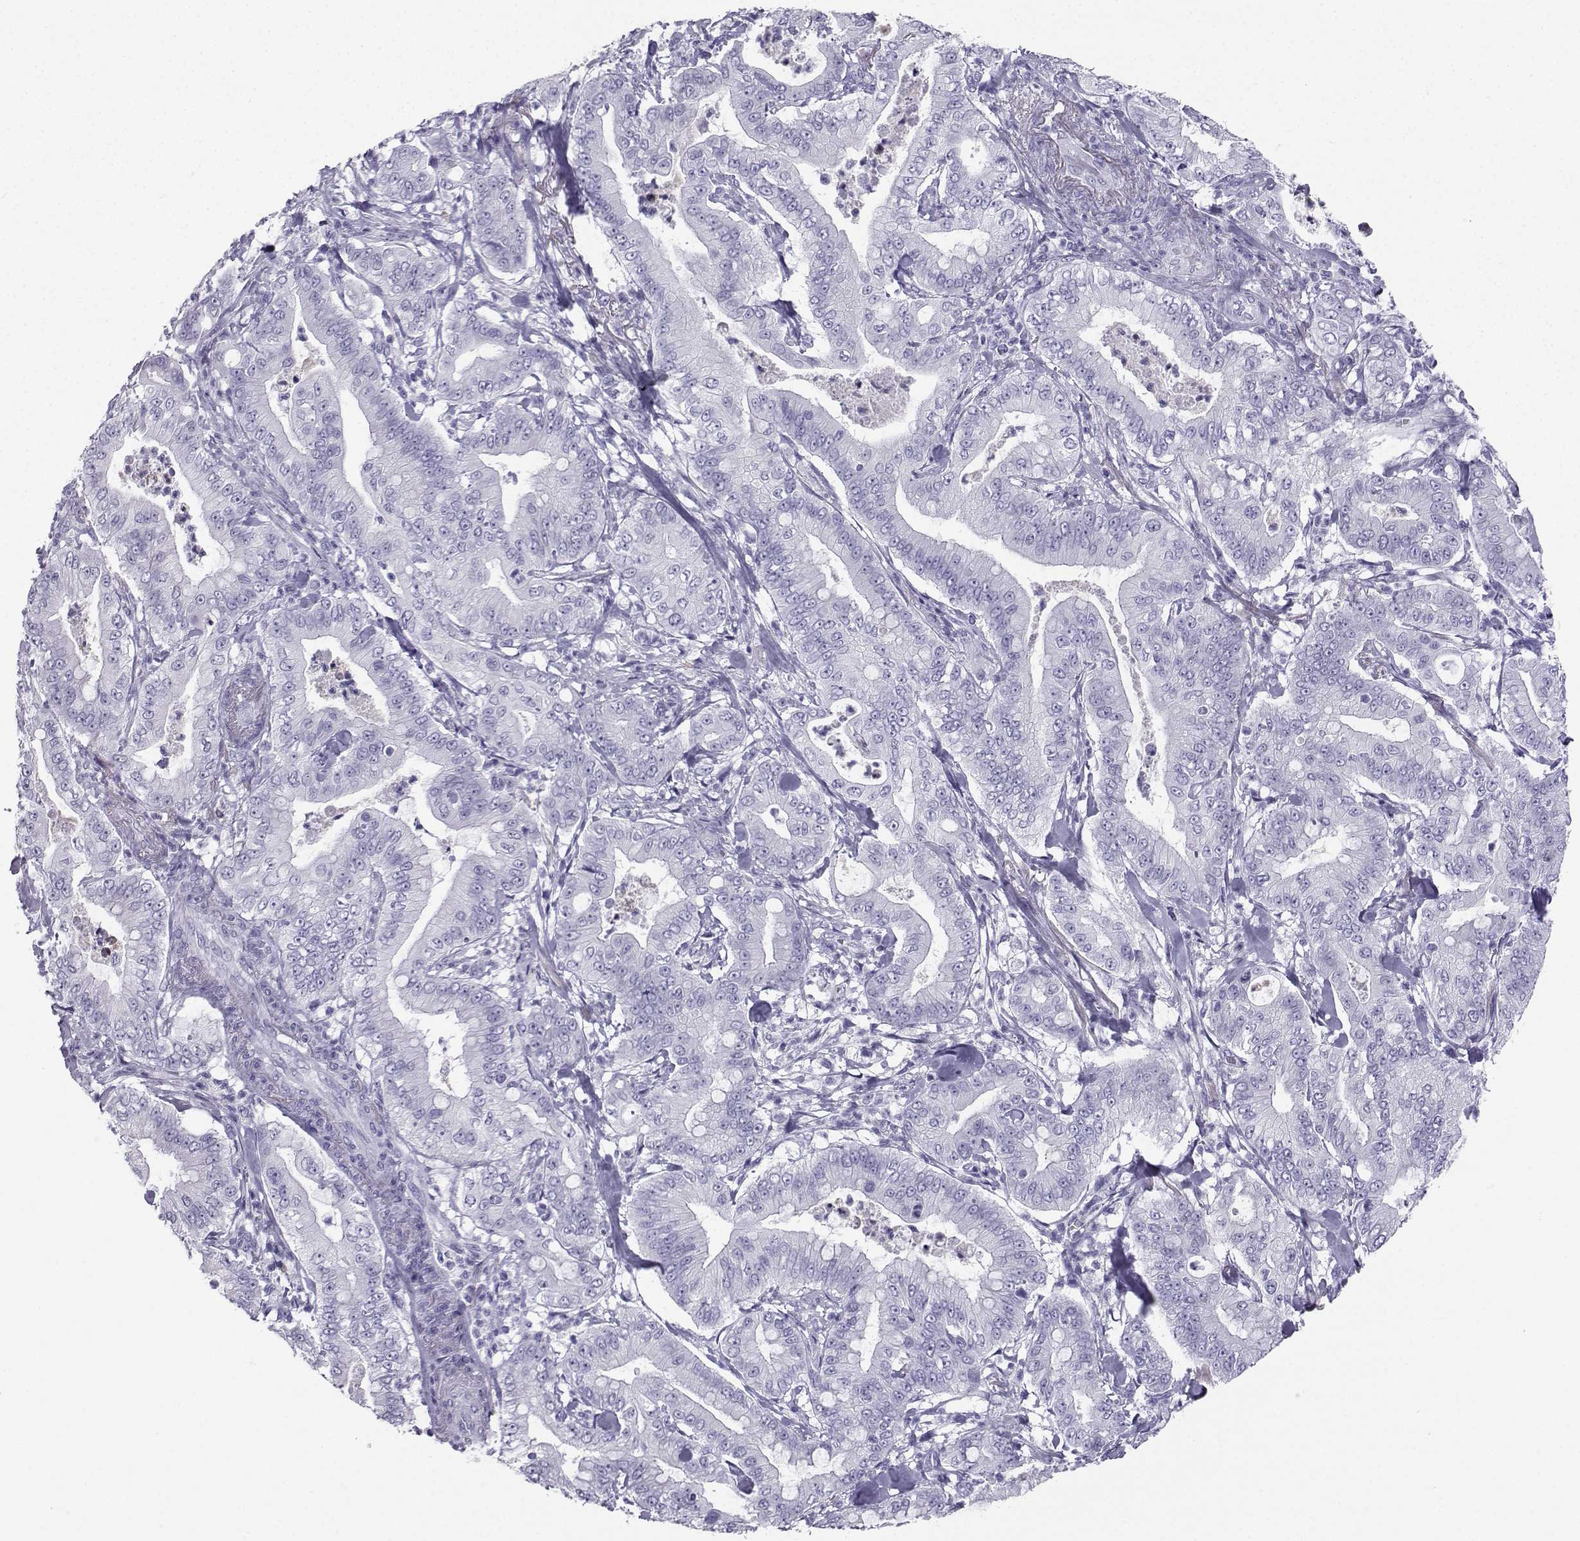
{"staining": {"intensity": "negative", "quantity": "none", "location": "none"}, "tissue": "pancreatic cancer", "cell_type": "Tumor cells", "image_type": "cancer", "snomed": [{"axis": "morphology", "description": "Adenocarcinoma, NOS"}, {"axis": "topography", "description": "Pancreas"}], "caption": "A micrograph of human pancreatic cancer (adenocarcinoma) is negative for staining in tumor cells.", "gene": "SLC18A2", "patient": {"sex": "male", "age": 71}}